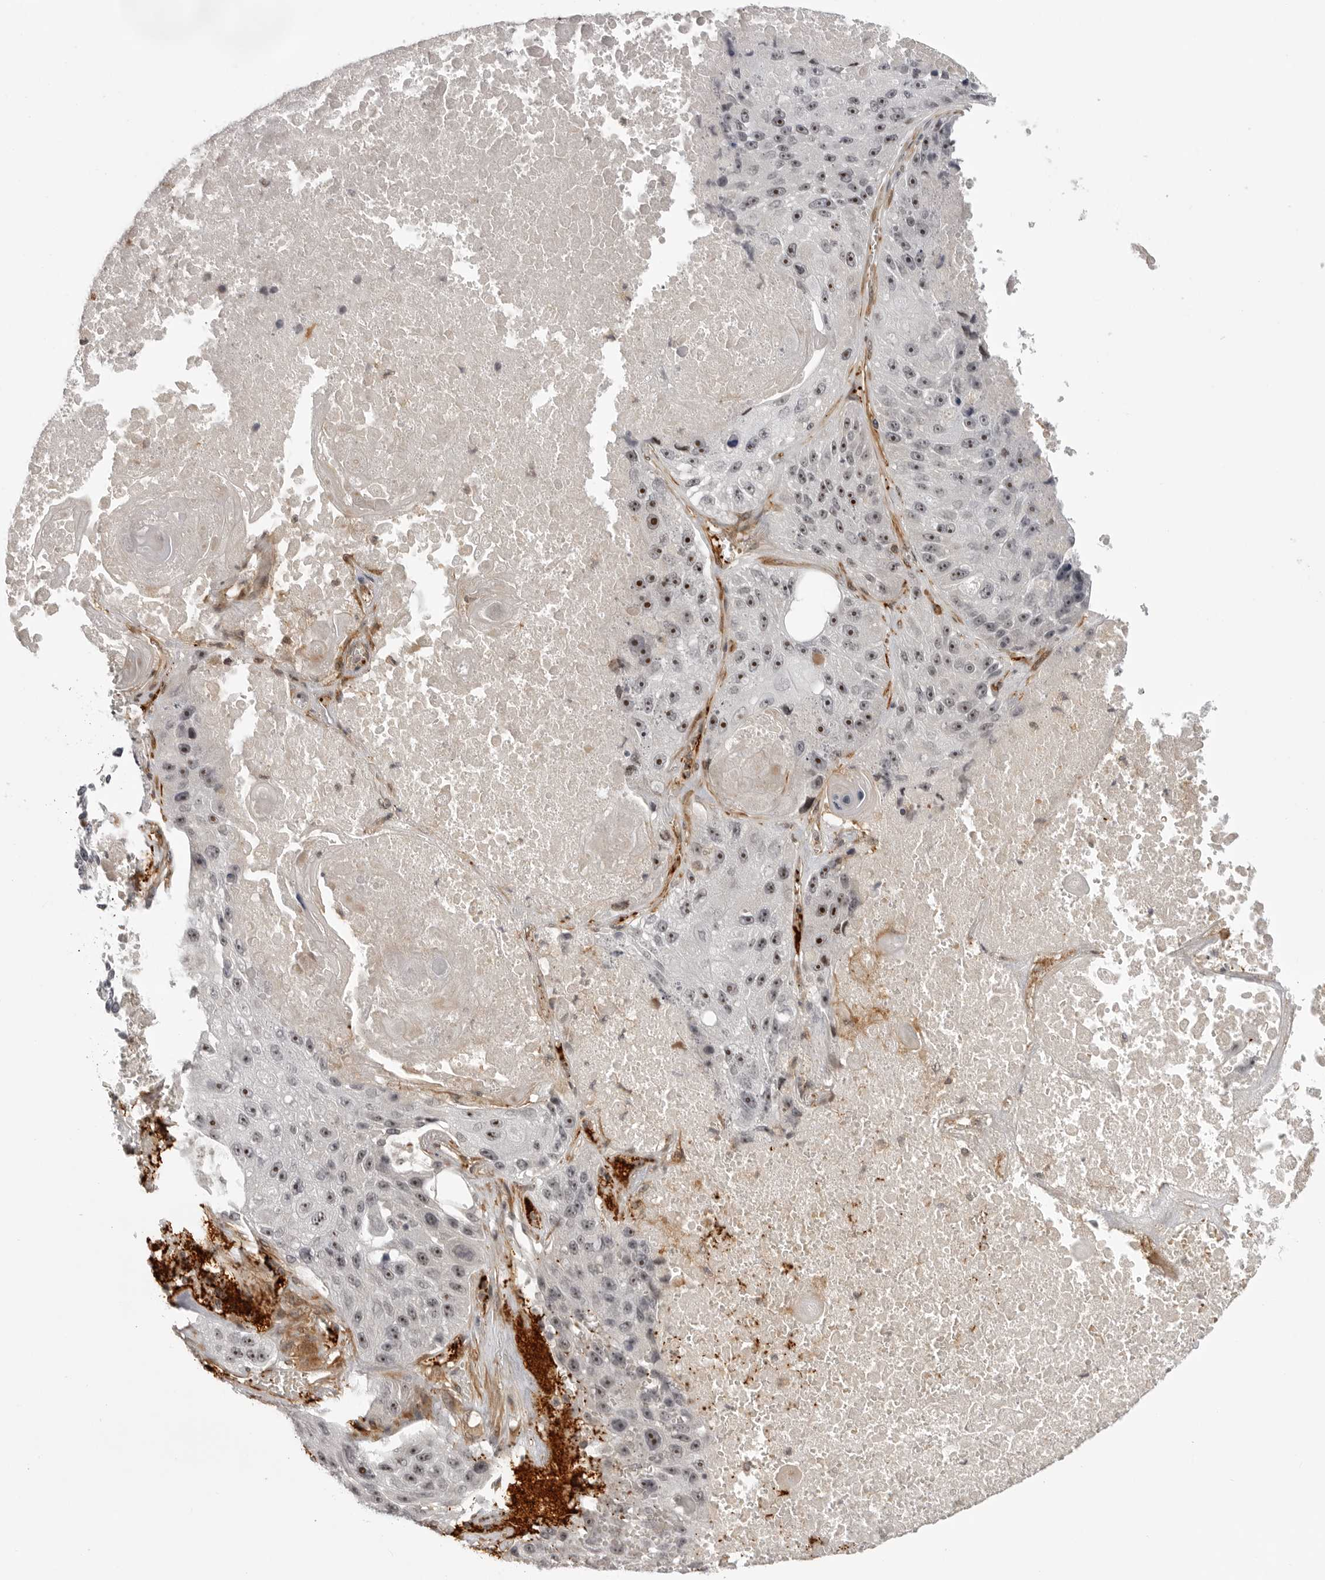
{"staining": {"intensity": "strong", "quantity": ">75%", "location": "nuclear"}, "tissue": "lung cancer", "cell_type": "Tumor cells", "image_type": "cancer", "snomed": [{"axis": "morphology", "description": "Squamous cell carcinoma, NOS"}, {"axis": "topography", "description": "Lung"}], "caption": "Protein expression by immunohistochemistry (IHC) demonstrates strong nuclear positivity in approximately >75% of tumor cells in lung cancer (squamous cell carcinoma).", "gene": "TUT4", "patient": {"sex": "male", "age": 61}}